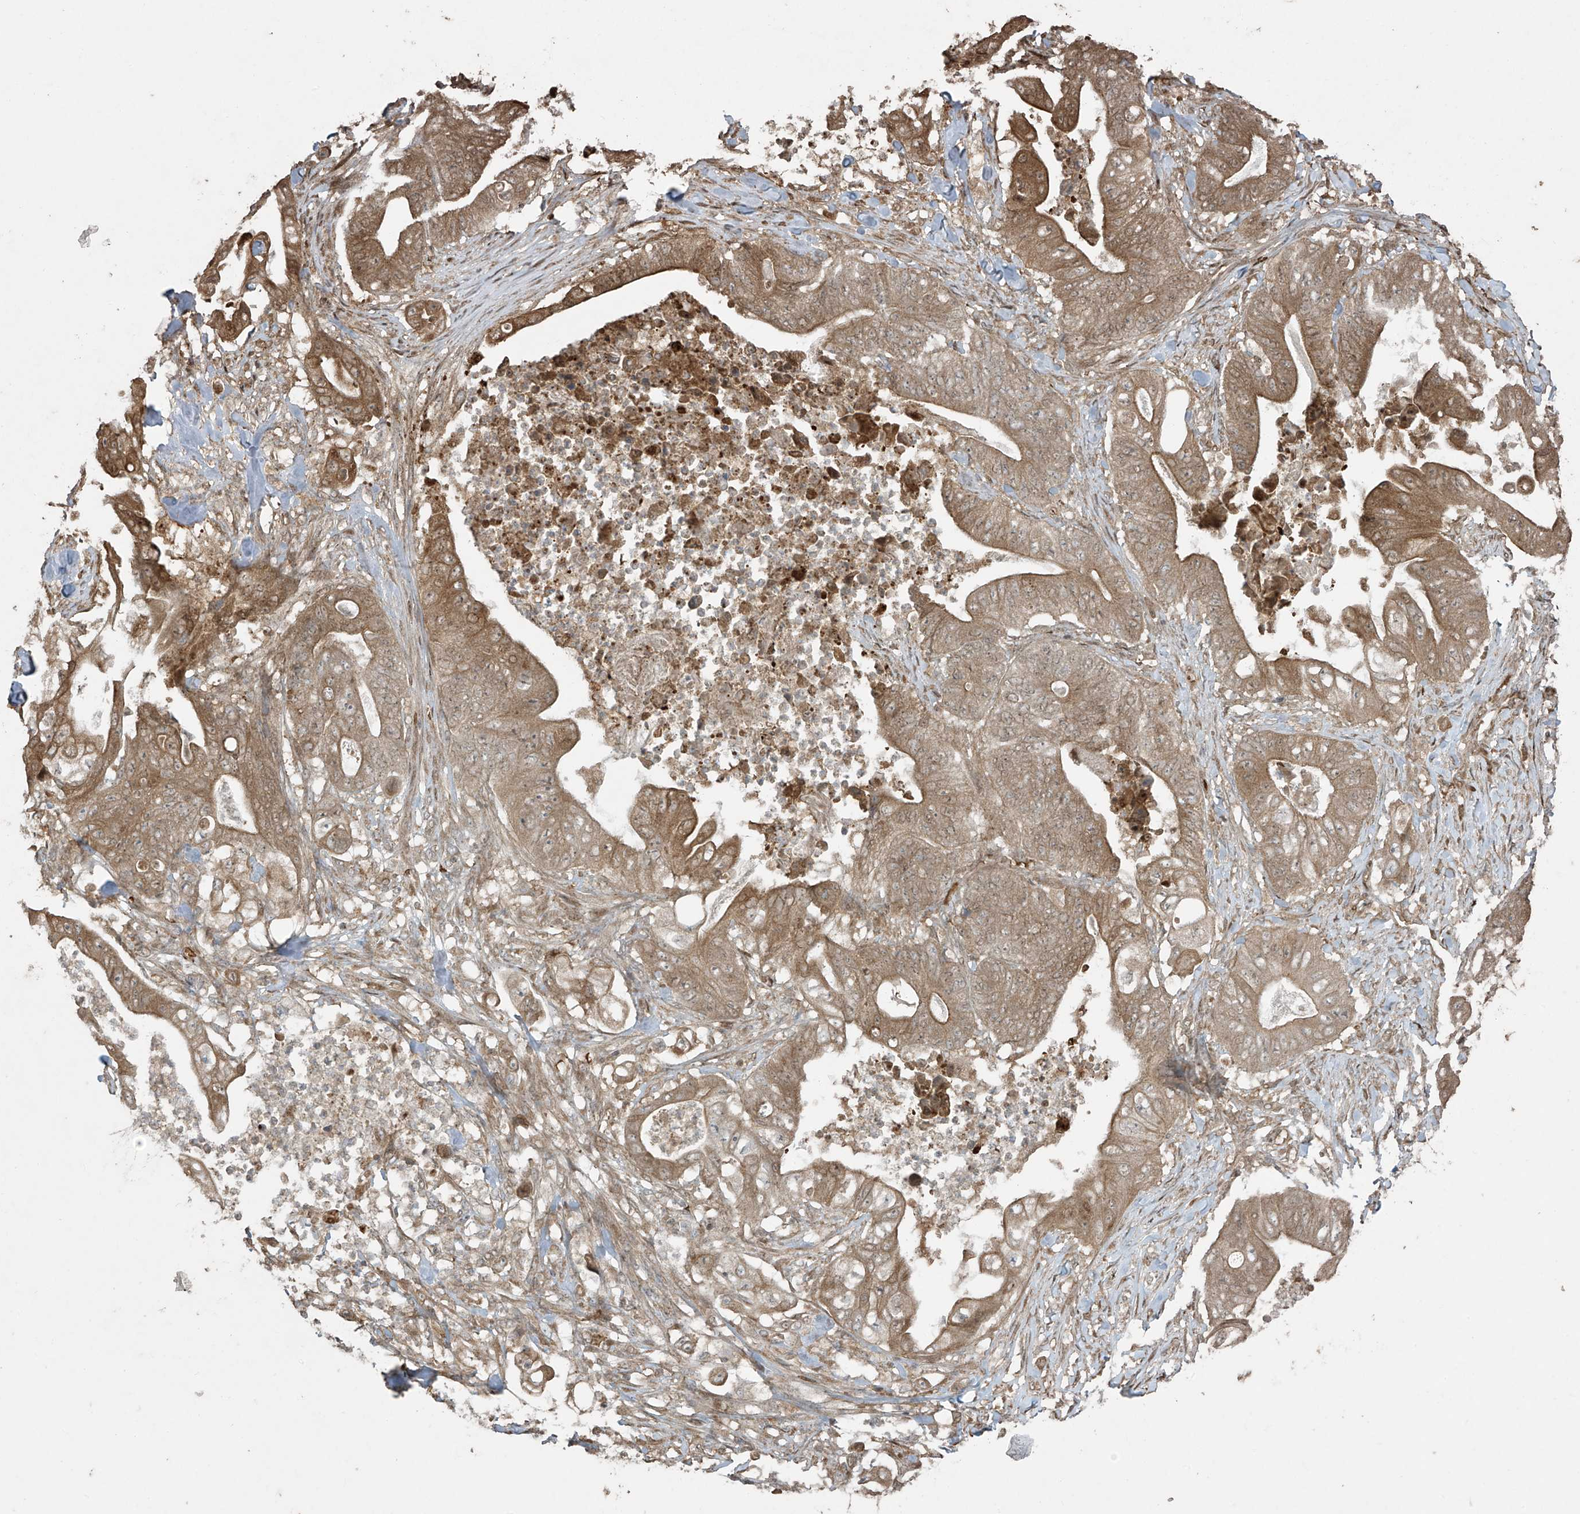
{"staining": {"intensity": "moderate", "quantity": ">75%", "location": "cytoplasmic/membranous"}, "tissue": "stomach cancer", "cell_type": "Tumor cells", "image_type": "cancer", "snomed": [{"axis": "morphology", "description": "Adenocarcinoma, NOS"}, {"axis": "topography", "description": "Stomach"}], "caption": "A medium amount of moderate cytoplasmic/membranous staining is present in approximately >75% of tumor cells in stomach adenocarcinoma tissue. The staining was performed using DAB, with brown indicating positive protein expression. Nuclei are stained blue with hematoxylin.", "gene": "TTC22", "patient": {"sex": "female", "age": 73}}